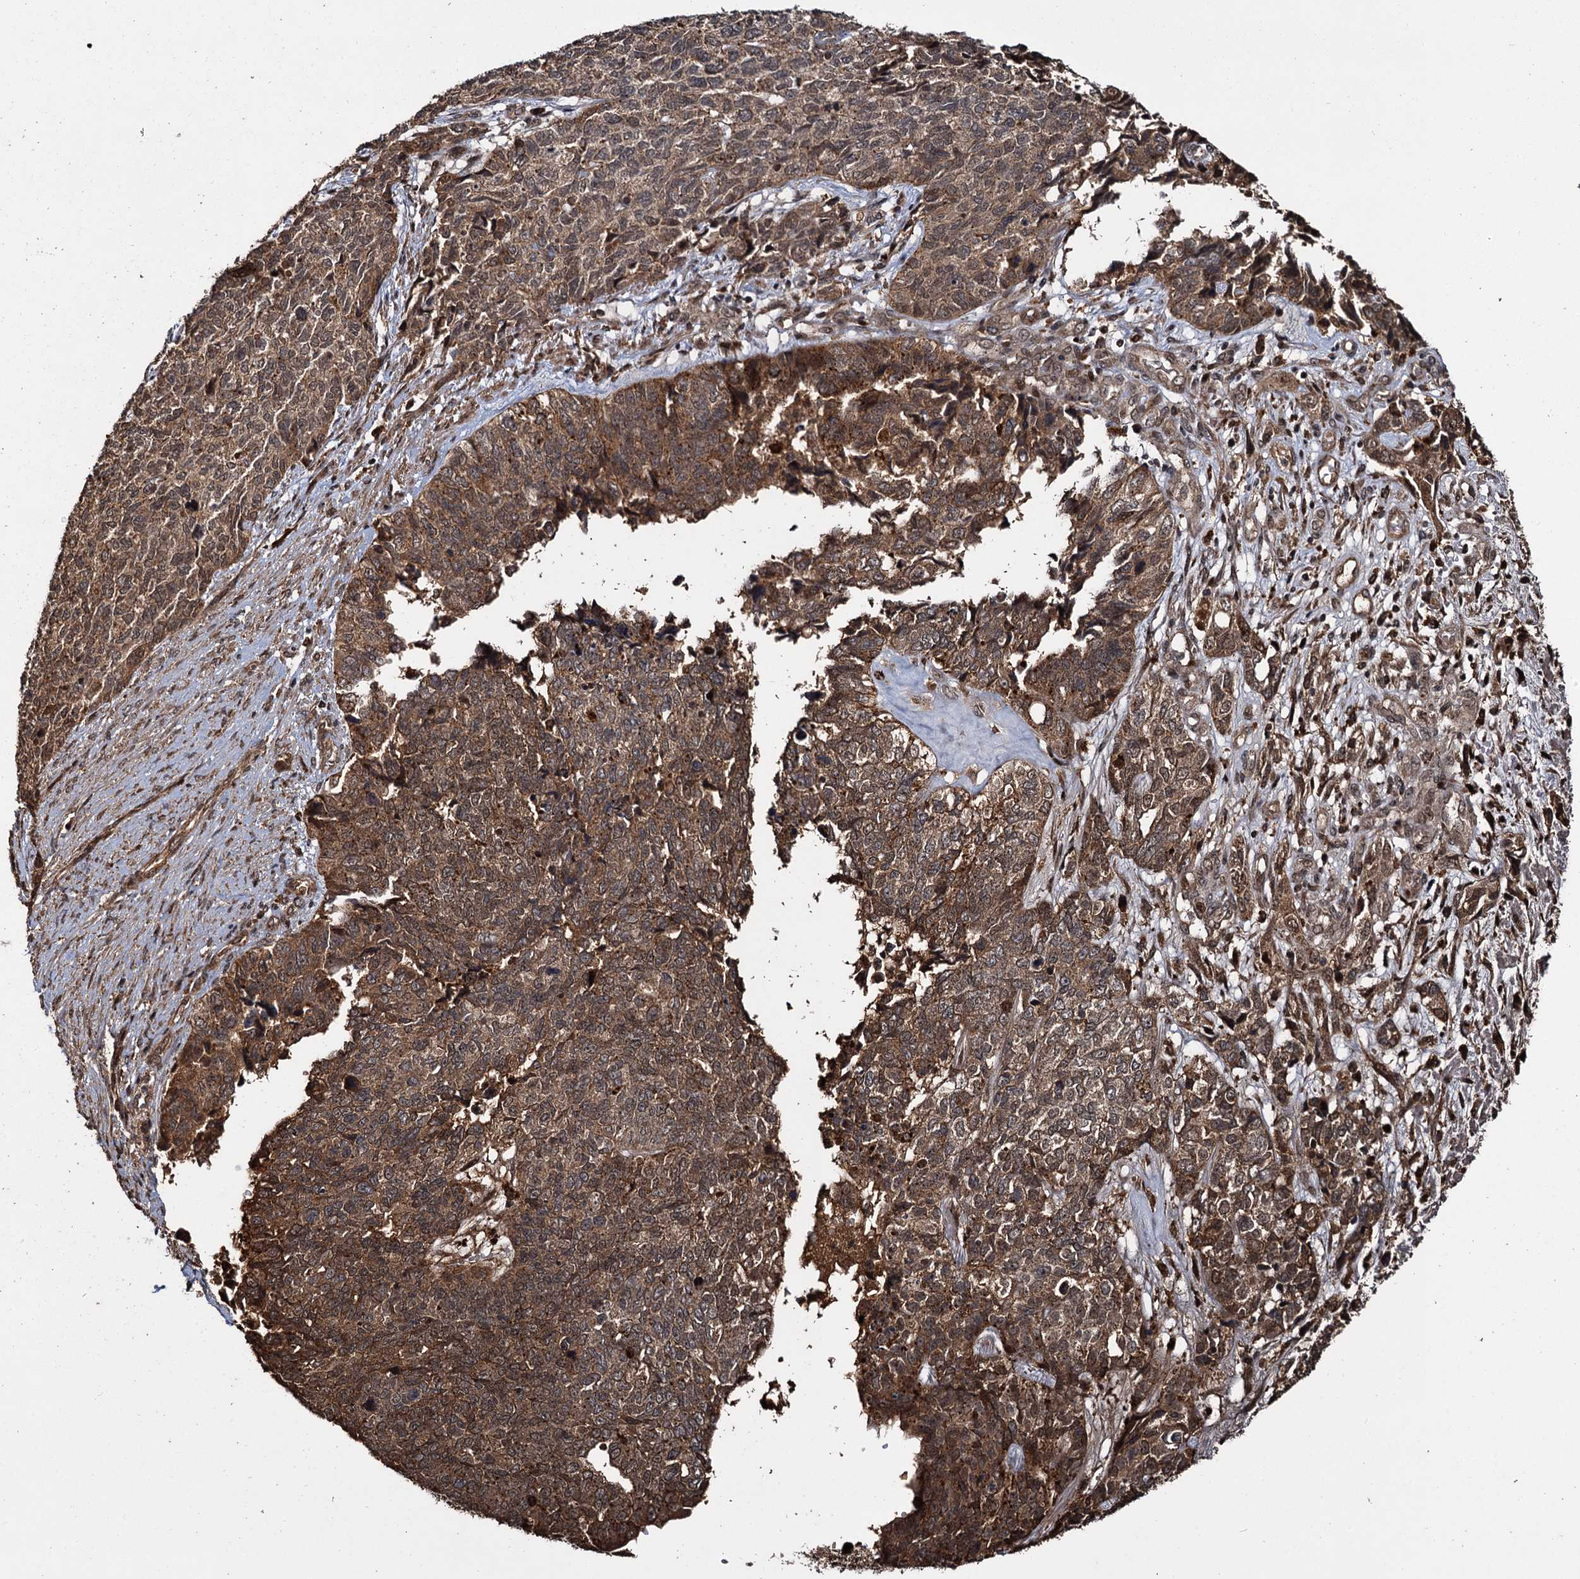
{"staining": {"intensity": "moderate", "quantity": ">75%", "location": "cytoplasmic/membranous,nuclear"}, "tissue": "cervical cancer", "cell_type": "Tumor cells", "image_type": "cancer", "snomed": [{"axis": "morphology", "description": "Squamous cell carcinoma, NOS"}, {"axis": "topography", "description": "Cervix"}], "caption": "Protein expression analysis of cervical cancer (squamous cell carcinoma) reveals moderate cytoplasmic/membranous and nuclear staining in approximately >75% of tumor cells. The protein is stained brown, and the nuclei are stained in blue (DAB IHC with brightfield microscopy, high magnification).", "gene": "CEP192", "patient": {"sex": "female", "age": 63}}